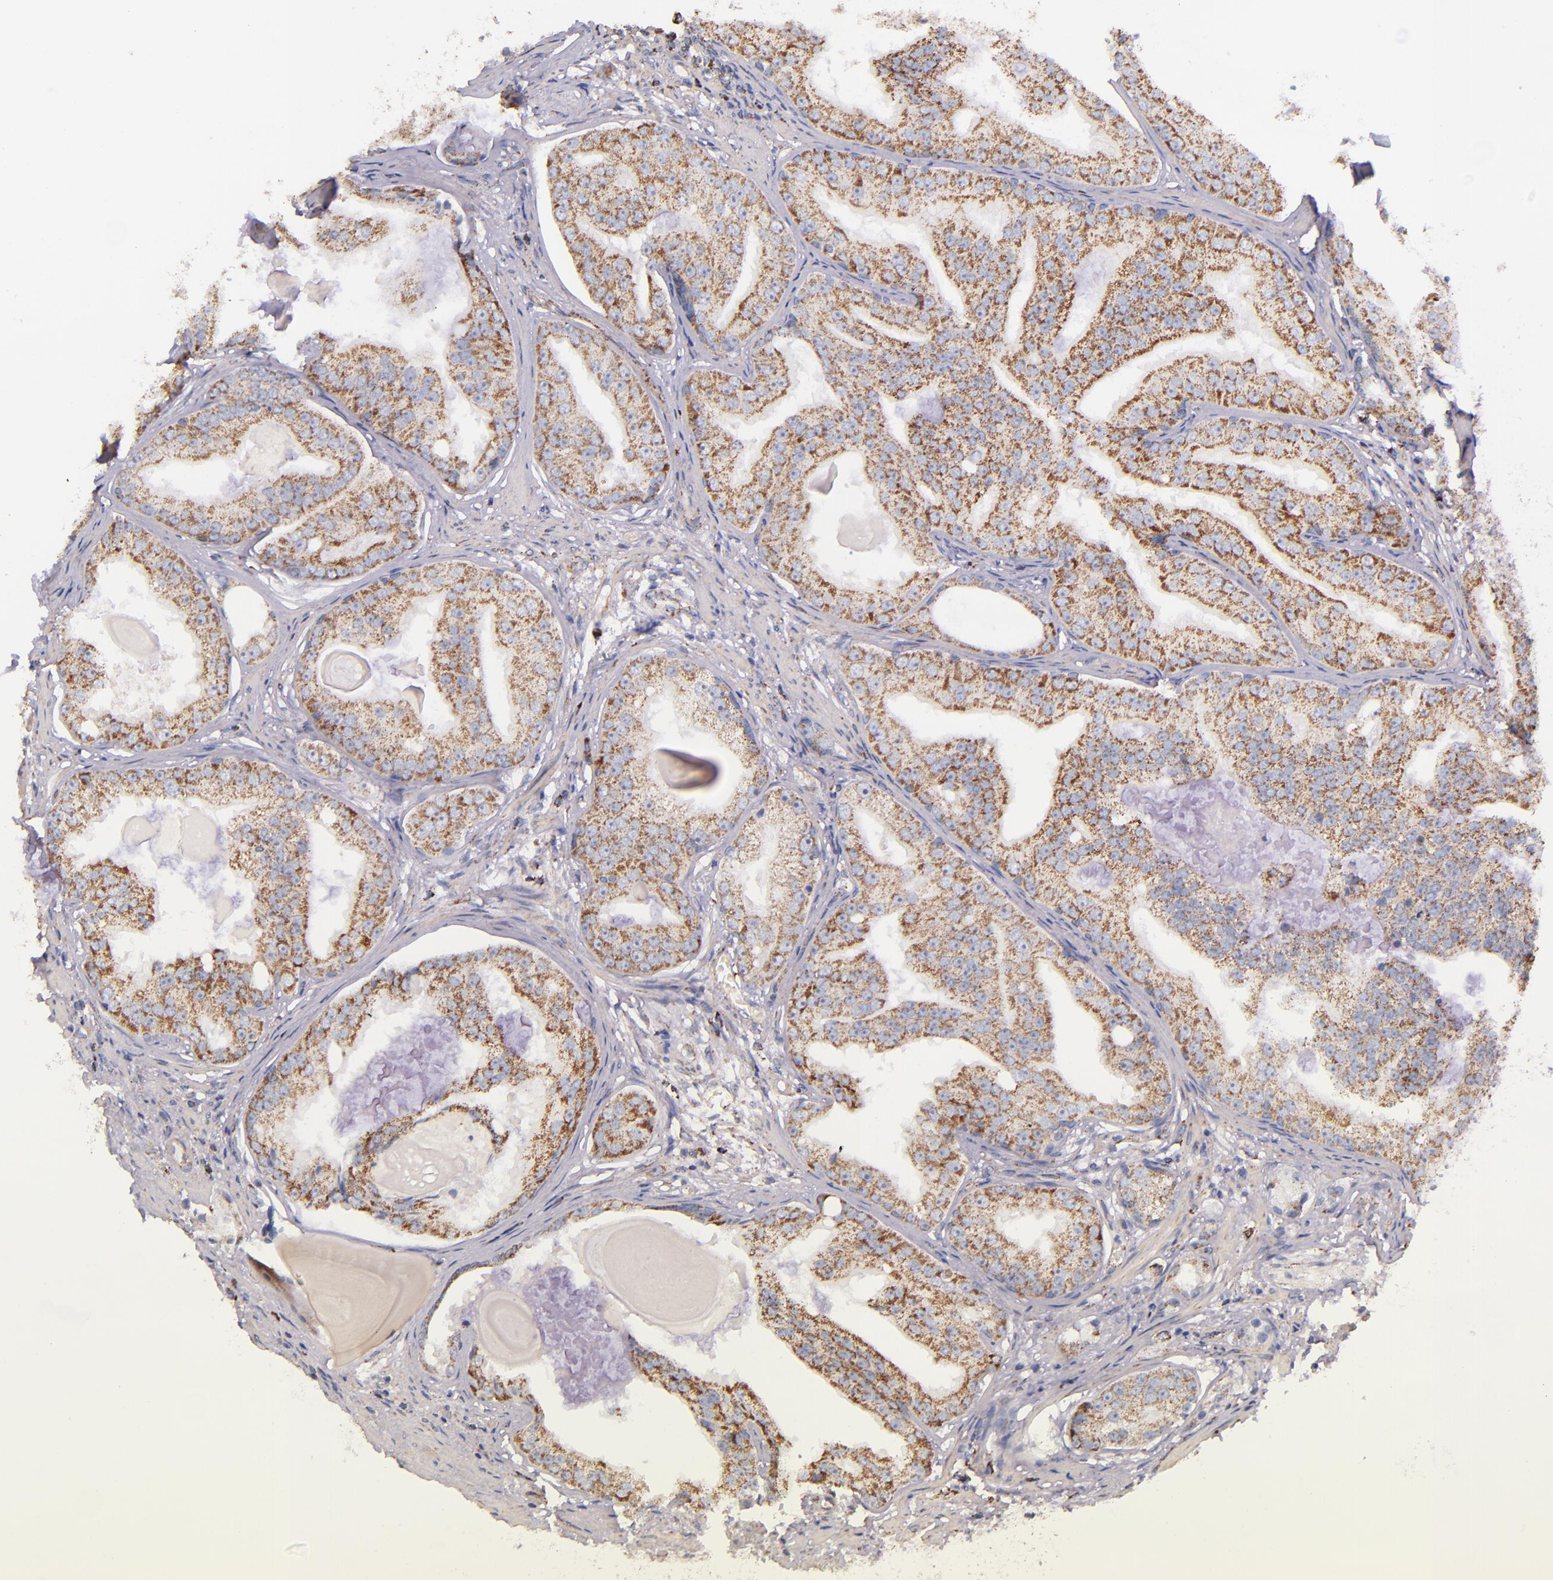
{"staining": {"intensity": "moderate", "quantity": ">75%", "location": "cytoplasmic/membranous"}, "tissue": "prostate cancer", "cell_type": "Tumor cells", "image_type": "cancer", "snomed": [{"axis": "morphology", "description": "Adenocarcinoma, High grade"}, {"axis": "topography", "description": "Prostate"}], "caption": "High-magnification brightfield microscopy of prostate cancer (adenocarcinoma (high-grade)) stained with DAB (brown) and counterstained with hematoxylin (blue). tumor cells exhibit moderate cytoplasmic/membranous positivity is appreciated in about>75% of cells.", "gene": "IDH3G", "patient": {"sex": "male", "age": 68}}